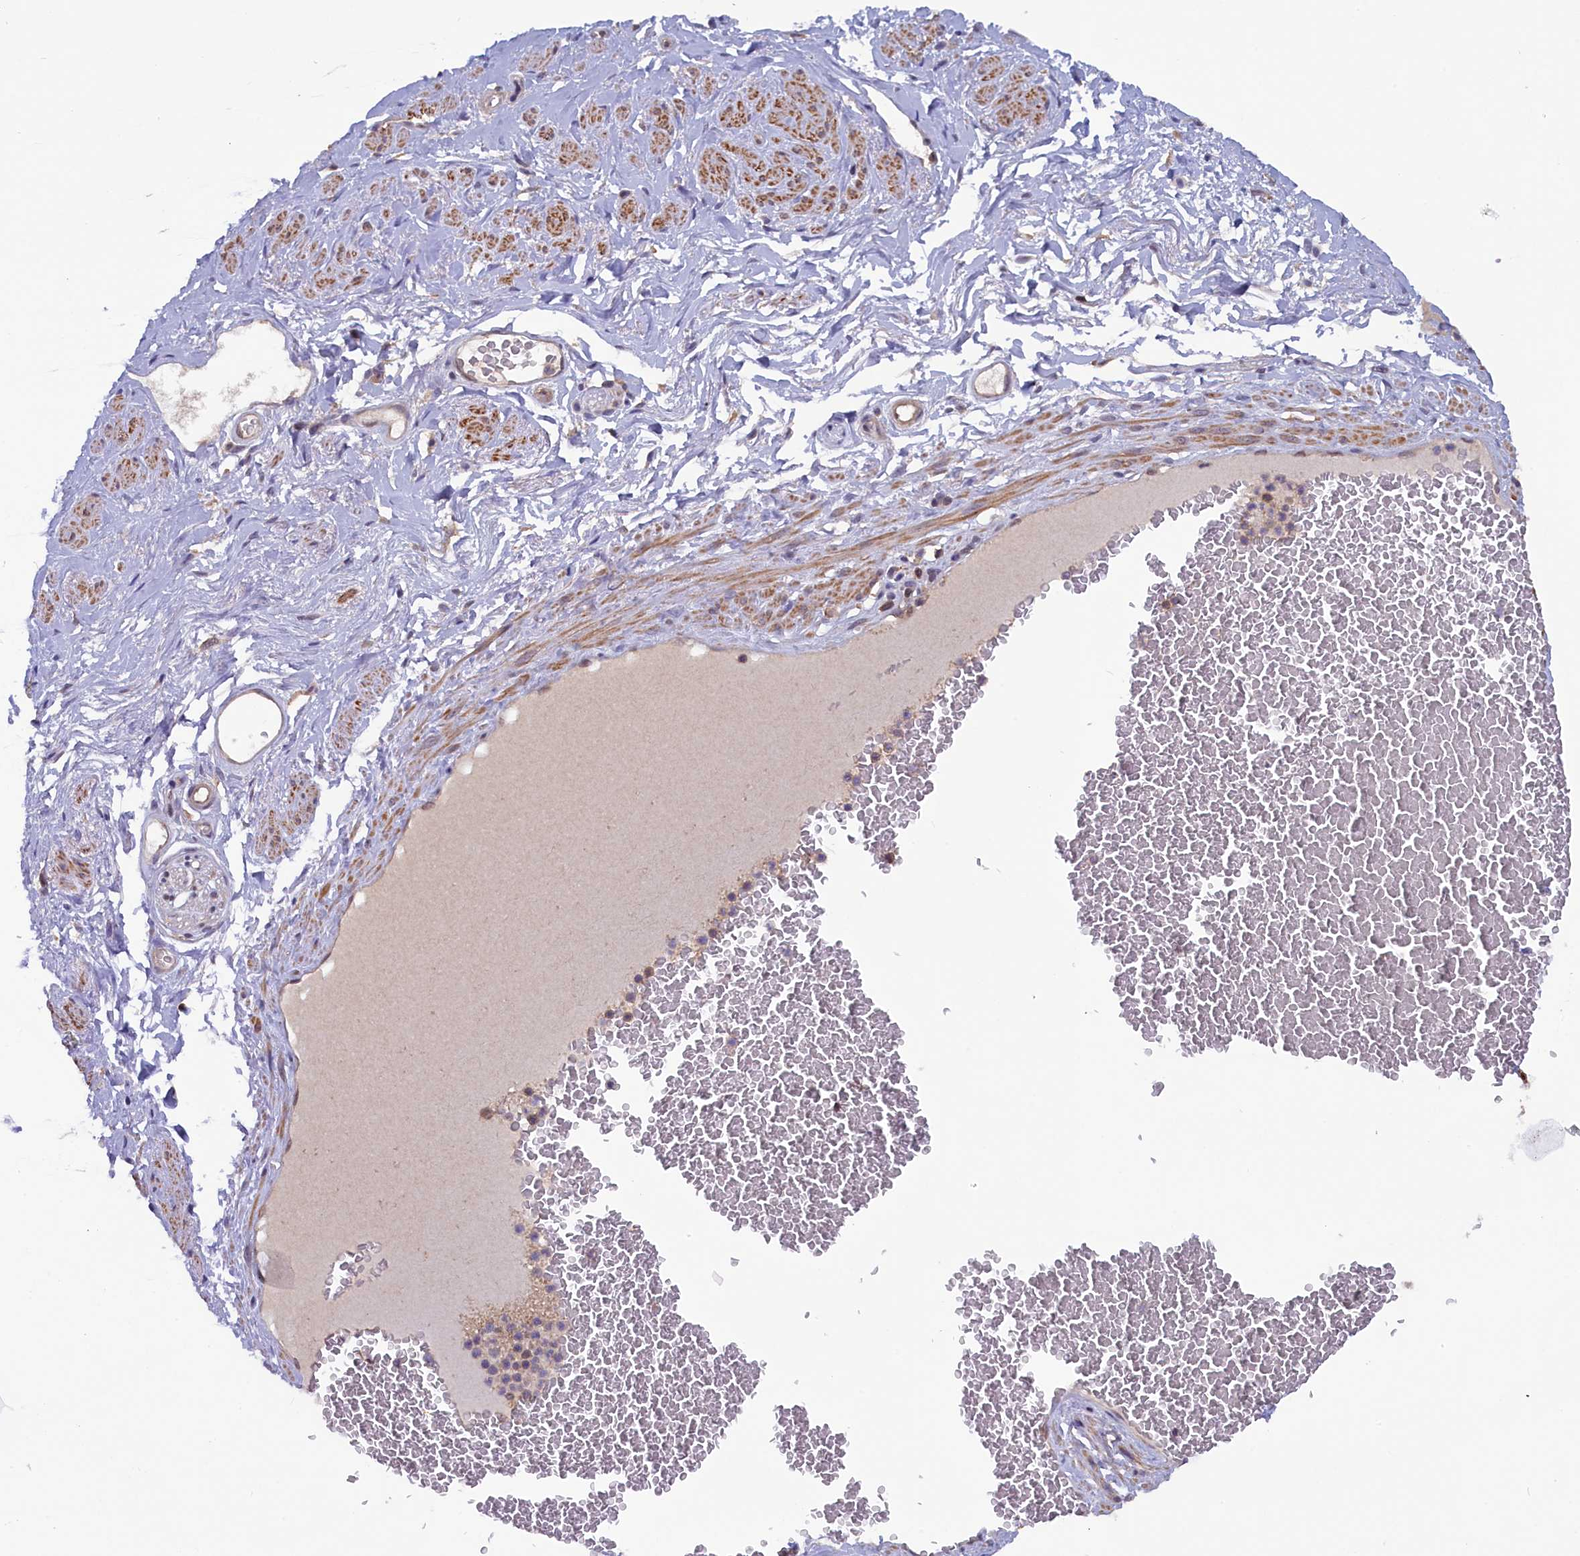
{"staining": {"intensity": "moderate", "quantity": "<25%", "location": "cytoplasmic/membranous"}, "tissue": "soft tissue", "cell_type": "Chondrocytes", "image_type": "normal", "snomed": [{"axis": "morphology", "description": "Normal tissue, NOS"}, {"axis": "morphology", "description": "Adenocarcinoma, NOS"}, {"axis": "topography", "description": "Rectum"}, {"axis": "topography", "description": "Vagina"}, {"axis": "topography", "description": "Peripheral nerve tissue"}], "caption": "Unremarkable soft tissue shows moderate cytoplasmic/membranous expression in approximately <25% of chondrocytes.", "gene": "JPT2", "patient": {"sex": "female", "age": 71}}